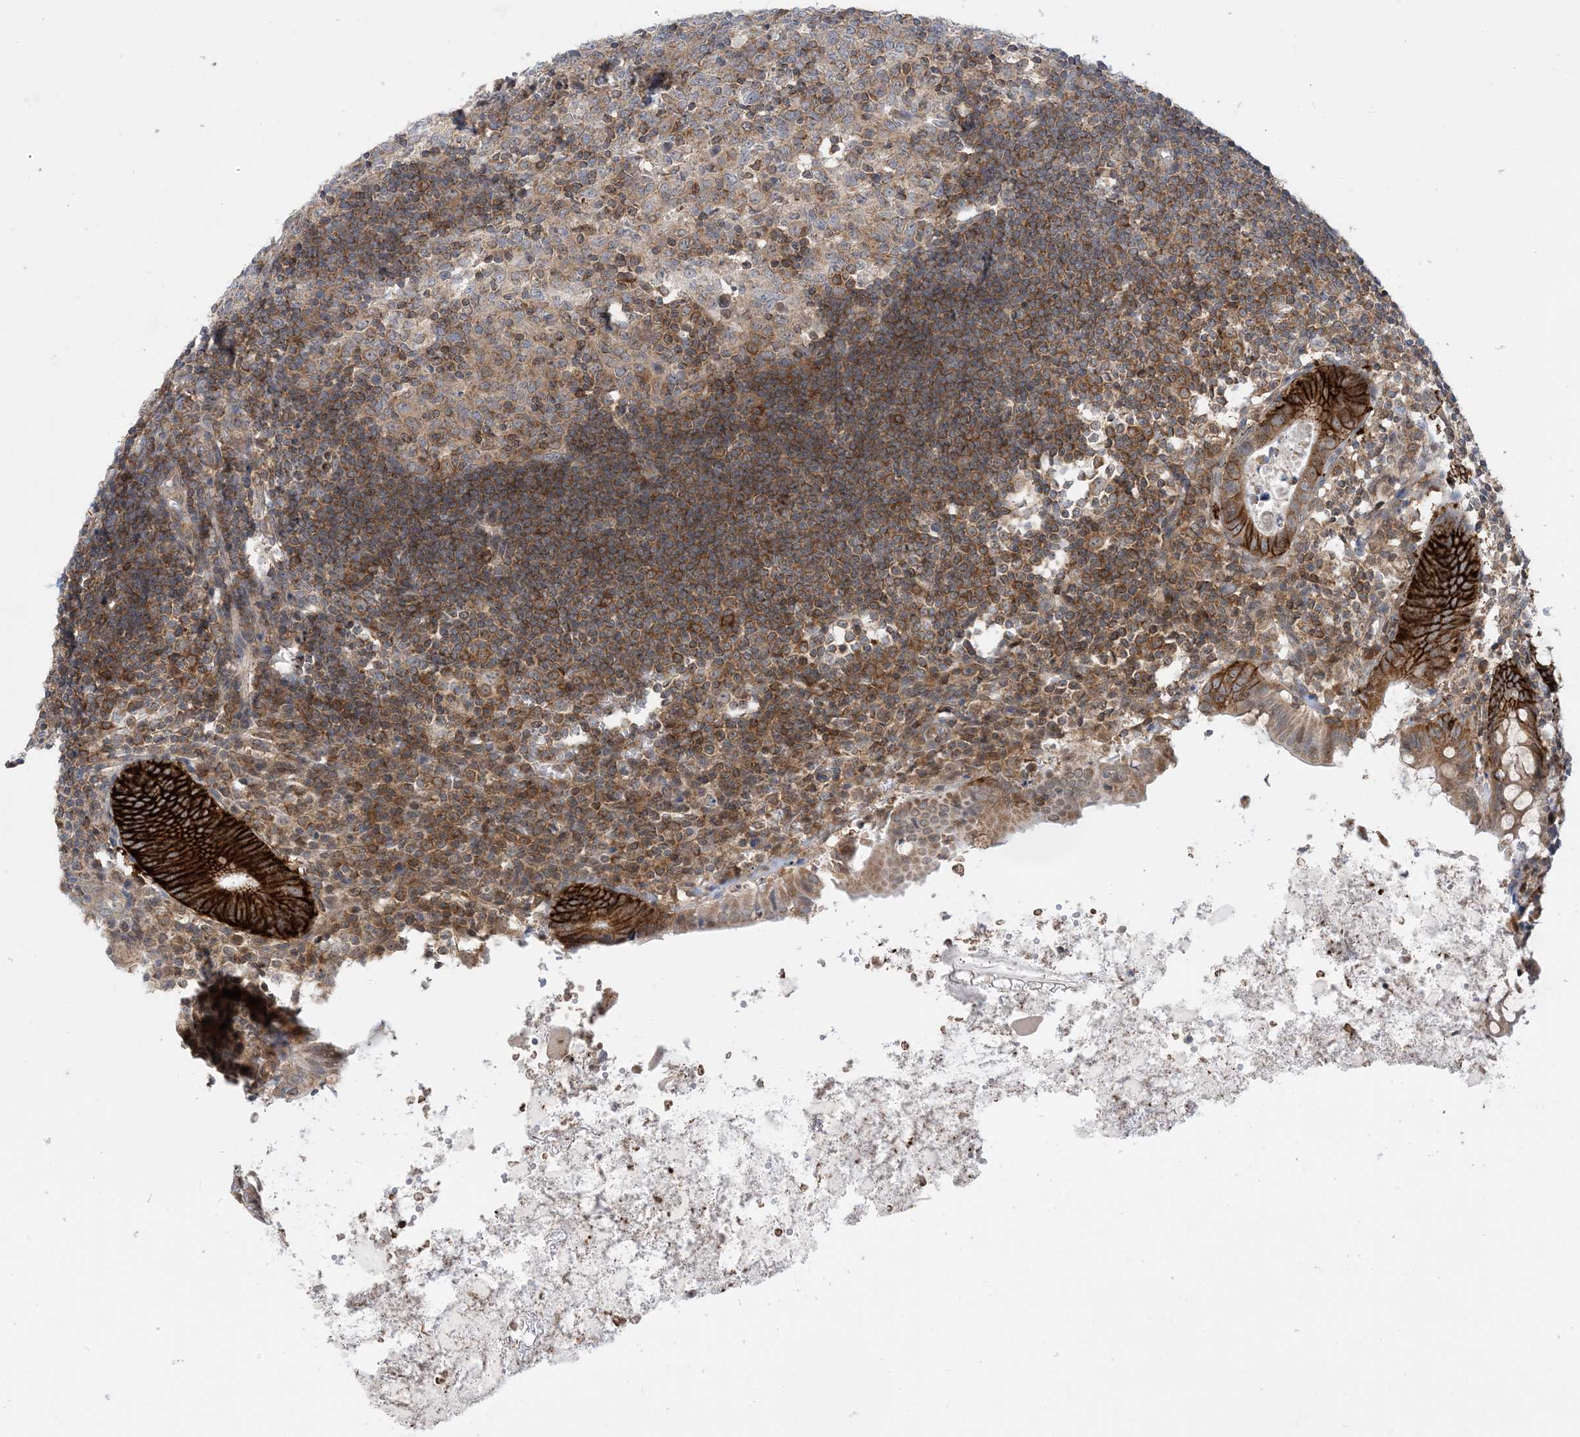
{"staining": {"intensity": "strong", "quantity": ">75%", "location": "cytoplasmic/membranous"}, "tissue": "appendix", "cell_type": "Glandular cells", "image_type": "normal", "snomed": [{"axis": "morphology", "description": "Normal tissue, NOS"}, {"axis": "topography", "description": "Appendix"}], "caption": "The micrograph displays immunohistochemical staining of benign appendix. There is strong cytoplasmic/membranous positivity is seen in about >75% of glandular cells. (DAB (3,3'-diaminobenzidine) IHC with brightfield microscopy, high magnification).", "gene": "CASP4", "patient": {"sex": "female", "age": 54}}